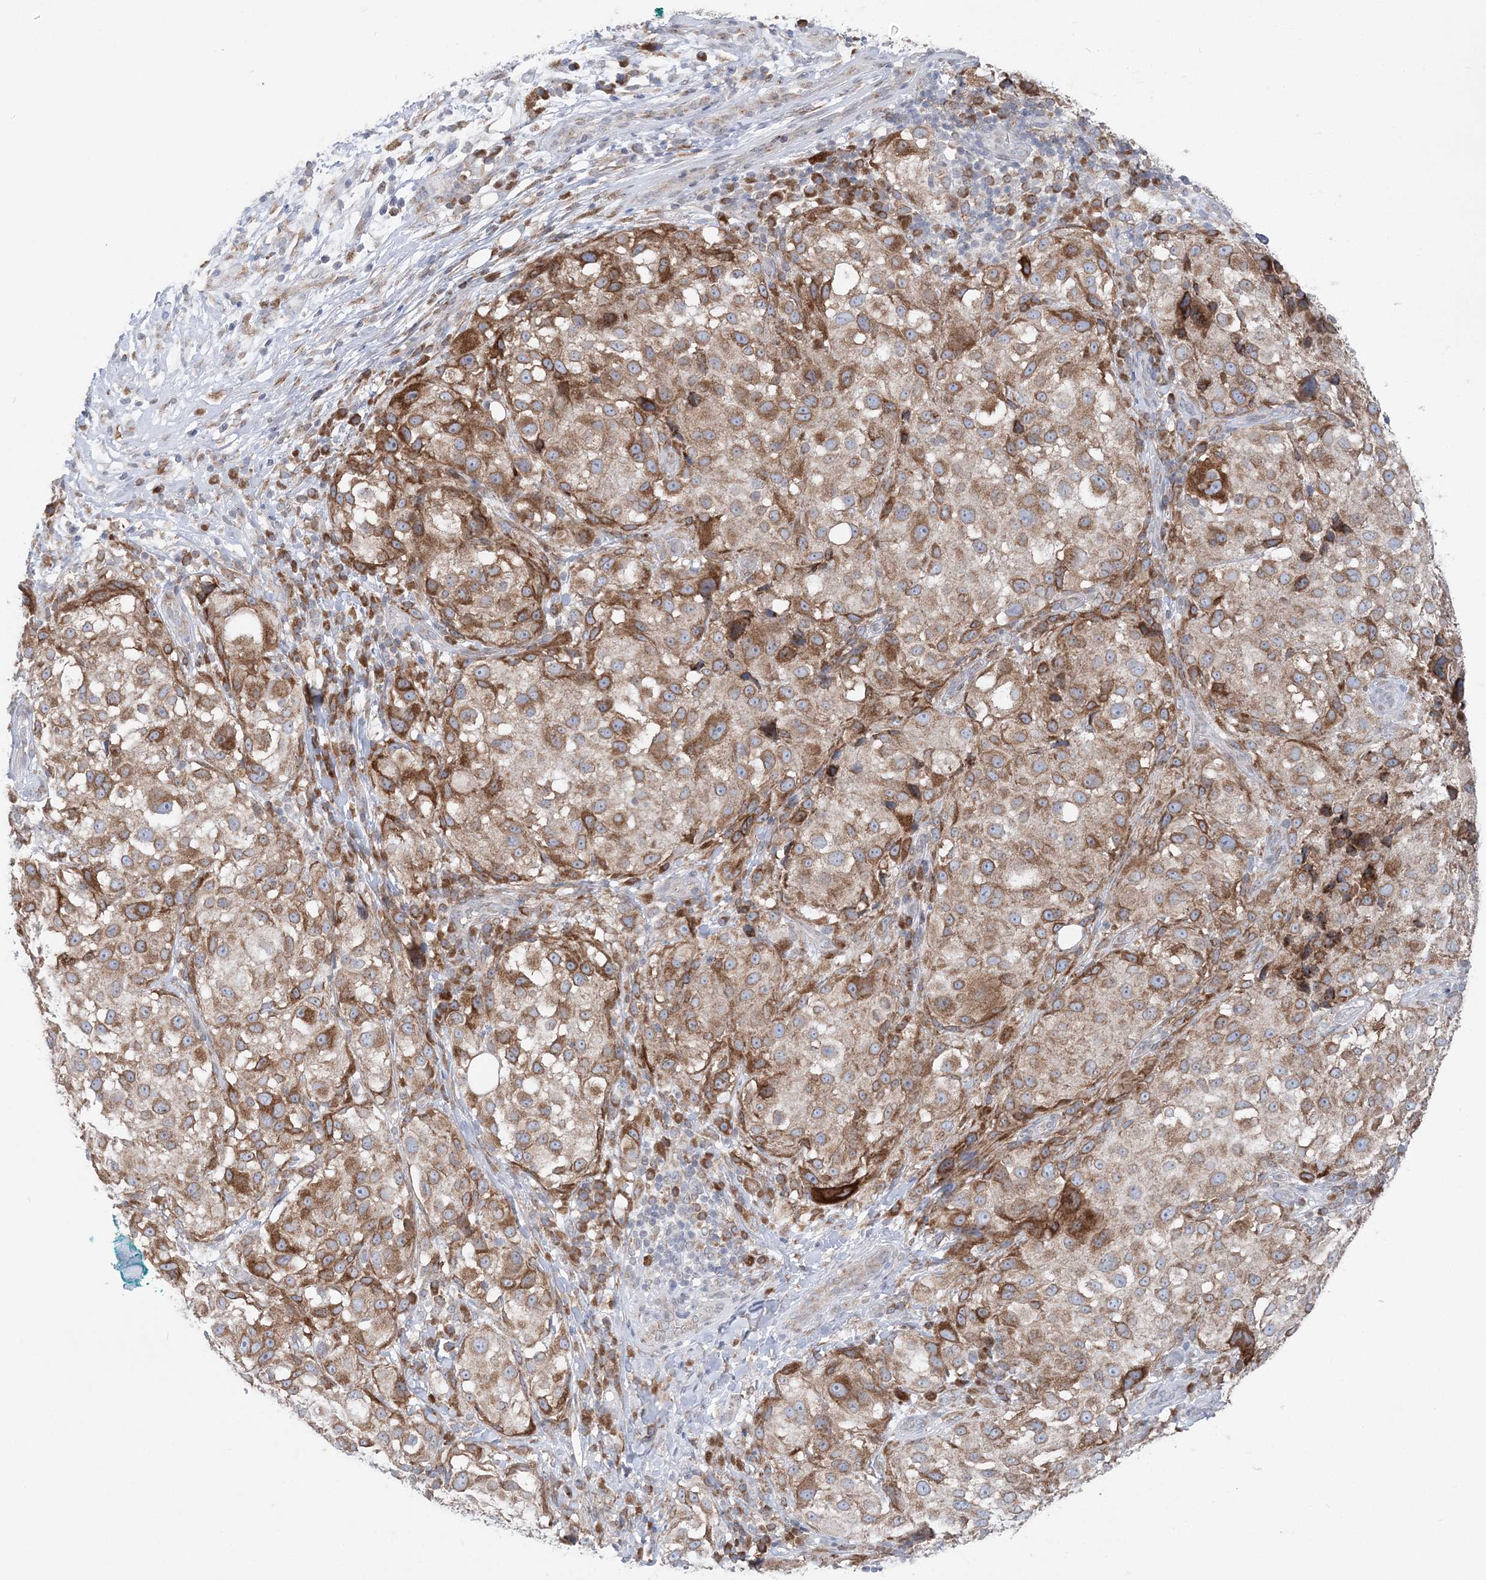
{"staining": {"intensity": "moderate", "quantity": ">75%", "location": "cytoplasmic/membranous"}, "tissue": "melanoma", "cell_type": "Tumor cells", "image_type": "cancer", "snomed": [{"axis": "morphology", "description": "Necrosis, NOS"}, {"axis": "morphology", "description": "Malignant melanoma, NOS"}, {"axis": "topography", "description": "Skin"}], "caption": "Melanoma tissue displays moderate cytoplasmic/membranous staining in approximately >75% of tumor cells", "gene": "TMED10", "patient": {"sex": "female", "age": 87}}